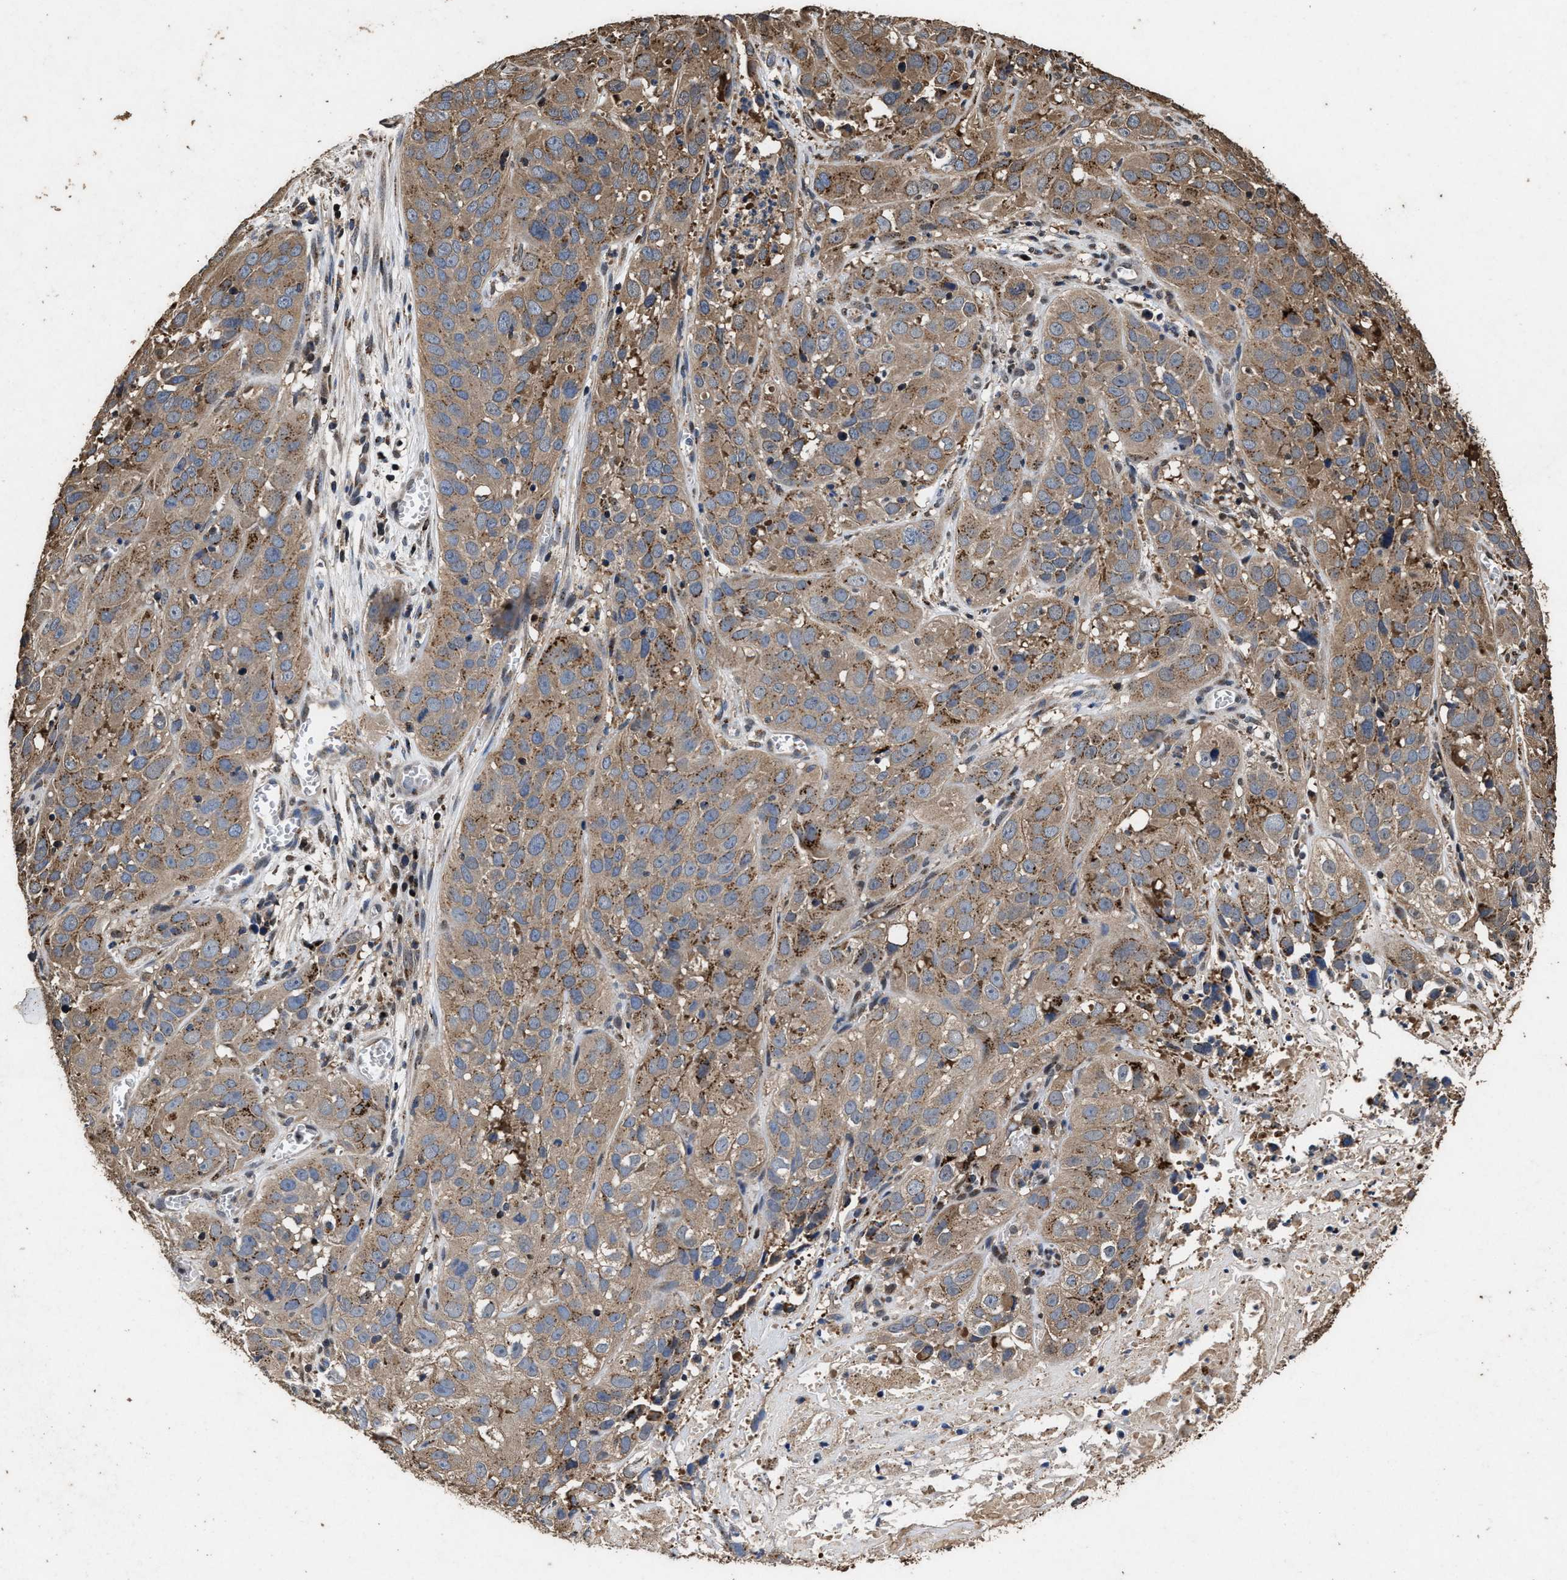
{"staining": {"intensity": "moderate", "quantity": ">75%", "location": "cytoplasmic/membranous"}, "tissue": "cervical cancer", "cell_type": "Tumor cells", "image_type": "cancer", "snomed": [{"axis": "morphology", "description": "Squamous cell carcinoma, NOS"}, {"axis": "topography", "description": "Cervix"}], "caption": "An IHC image of neoplastic tissue is shown. Protein staining in brown labels moderate cytoplasmic/membranous positivity in cervical squamous cell carcinoma within tumor cells.", "gene": "TPST2", "patient": {"sex": "female", "age": 32}}